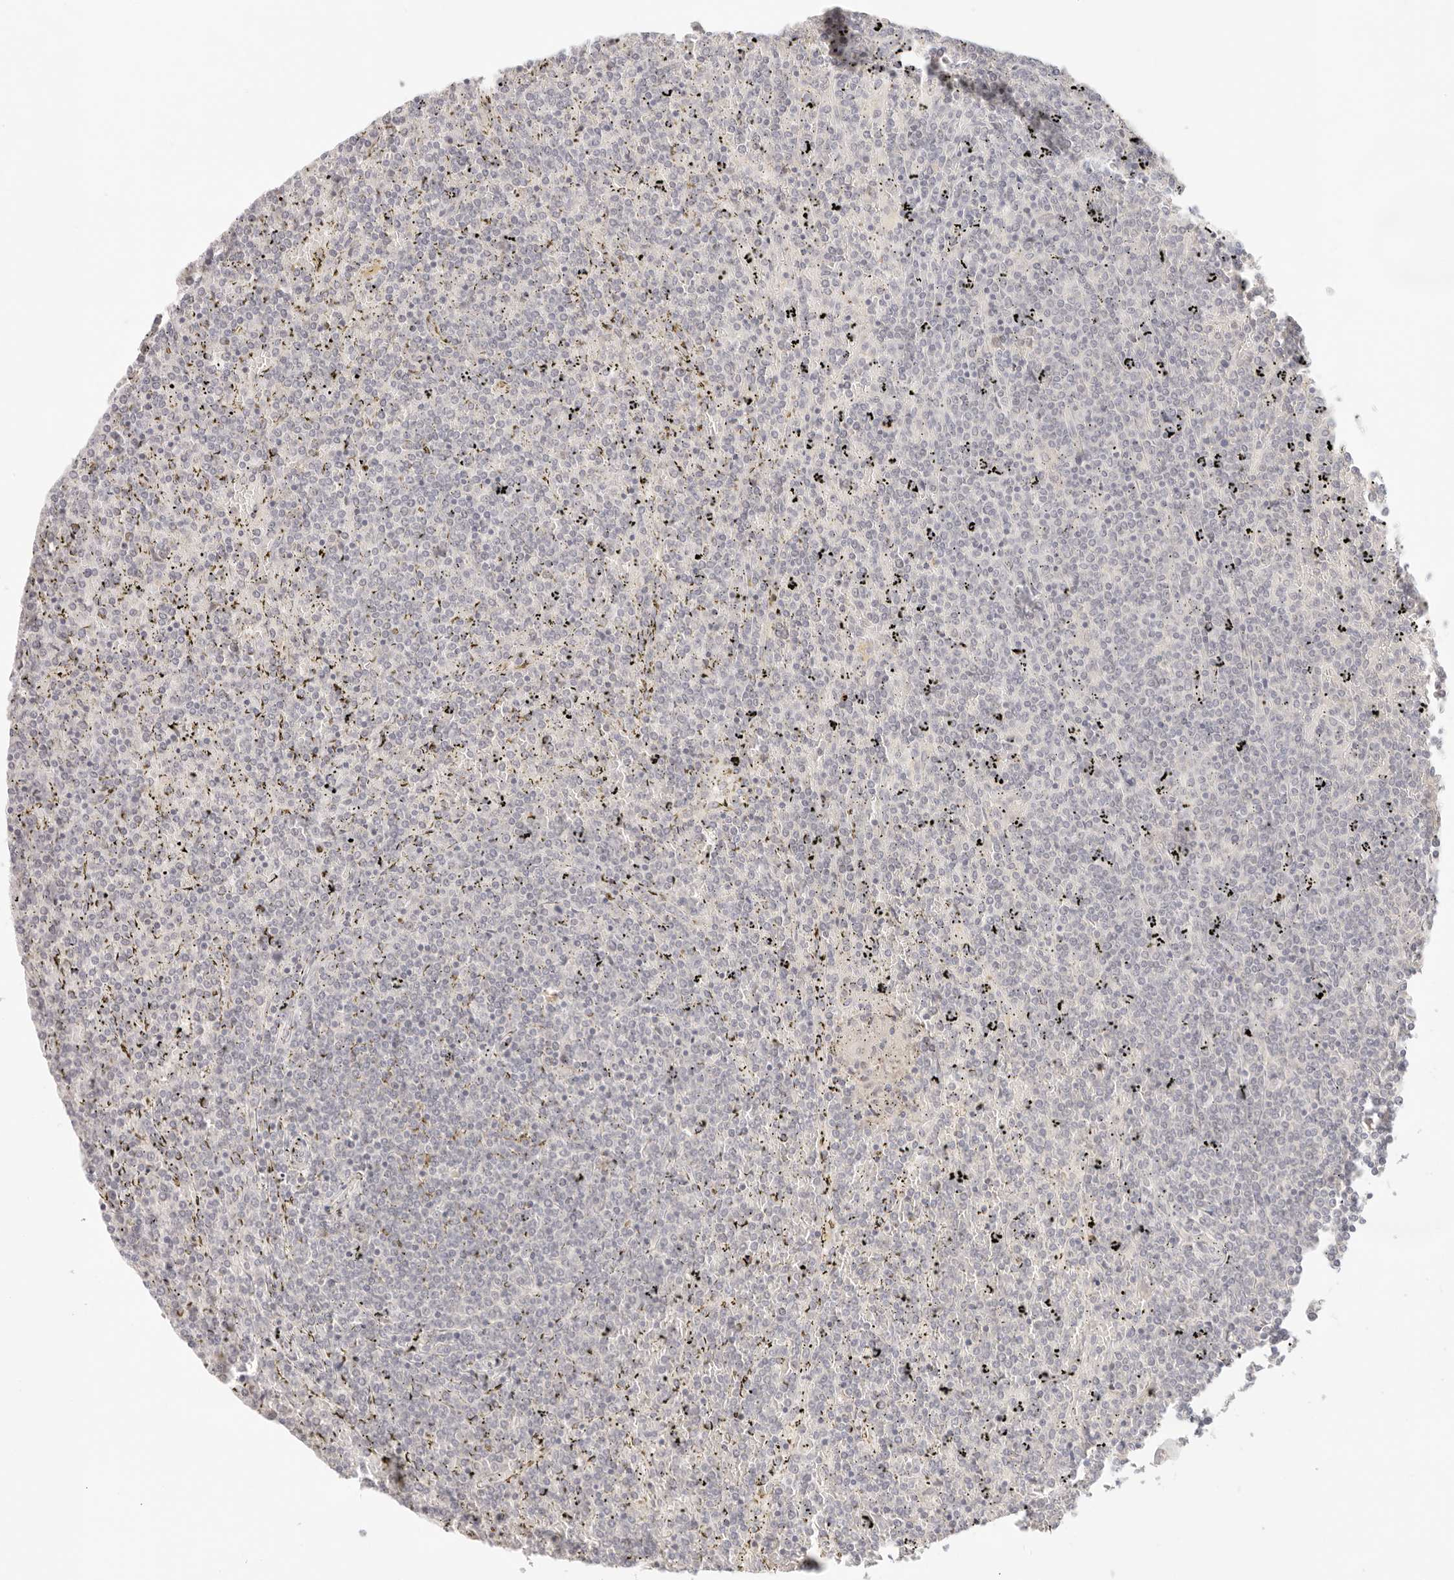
{"staining": {"intensity": "negative", "quantity": "none", "location": "none"}, "tissue": "lymphoma", "cell_type": "Tumor cells", "image_type": "cancer", "snomed": [{"axis": "morphology", "description": "Malignant lymphoma, non-Hodgkin's type, Low grade"}, {"axis": "topography", "description": "Spleen"}], "caption": "Tumor cells are negative for protein expression in human low-grade malignant lymphoma, non-Hodgkin's type.", "gene": "SPHK1", "patient": {"sex": "female", "age": 19}}